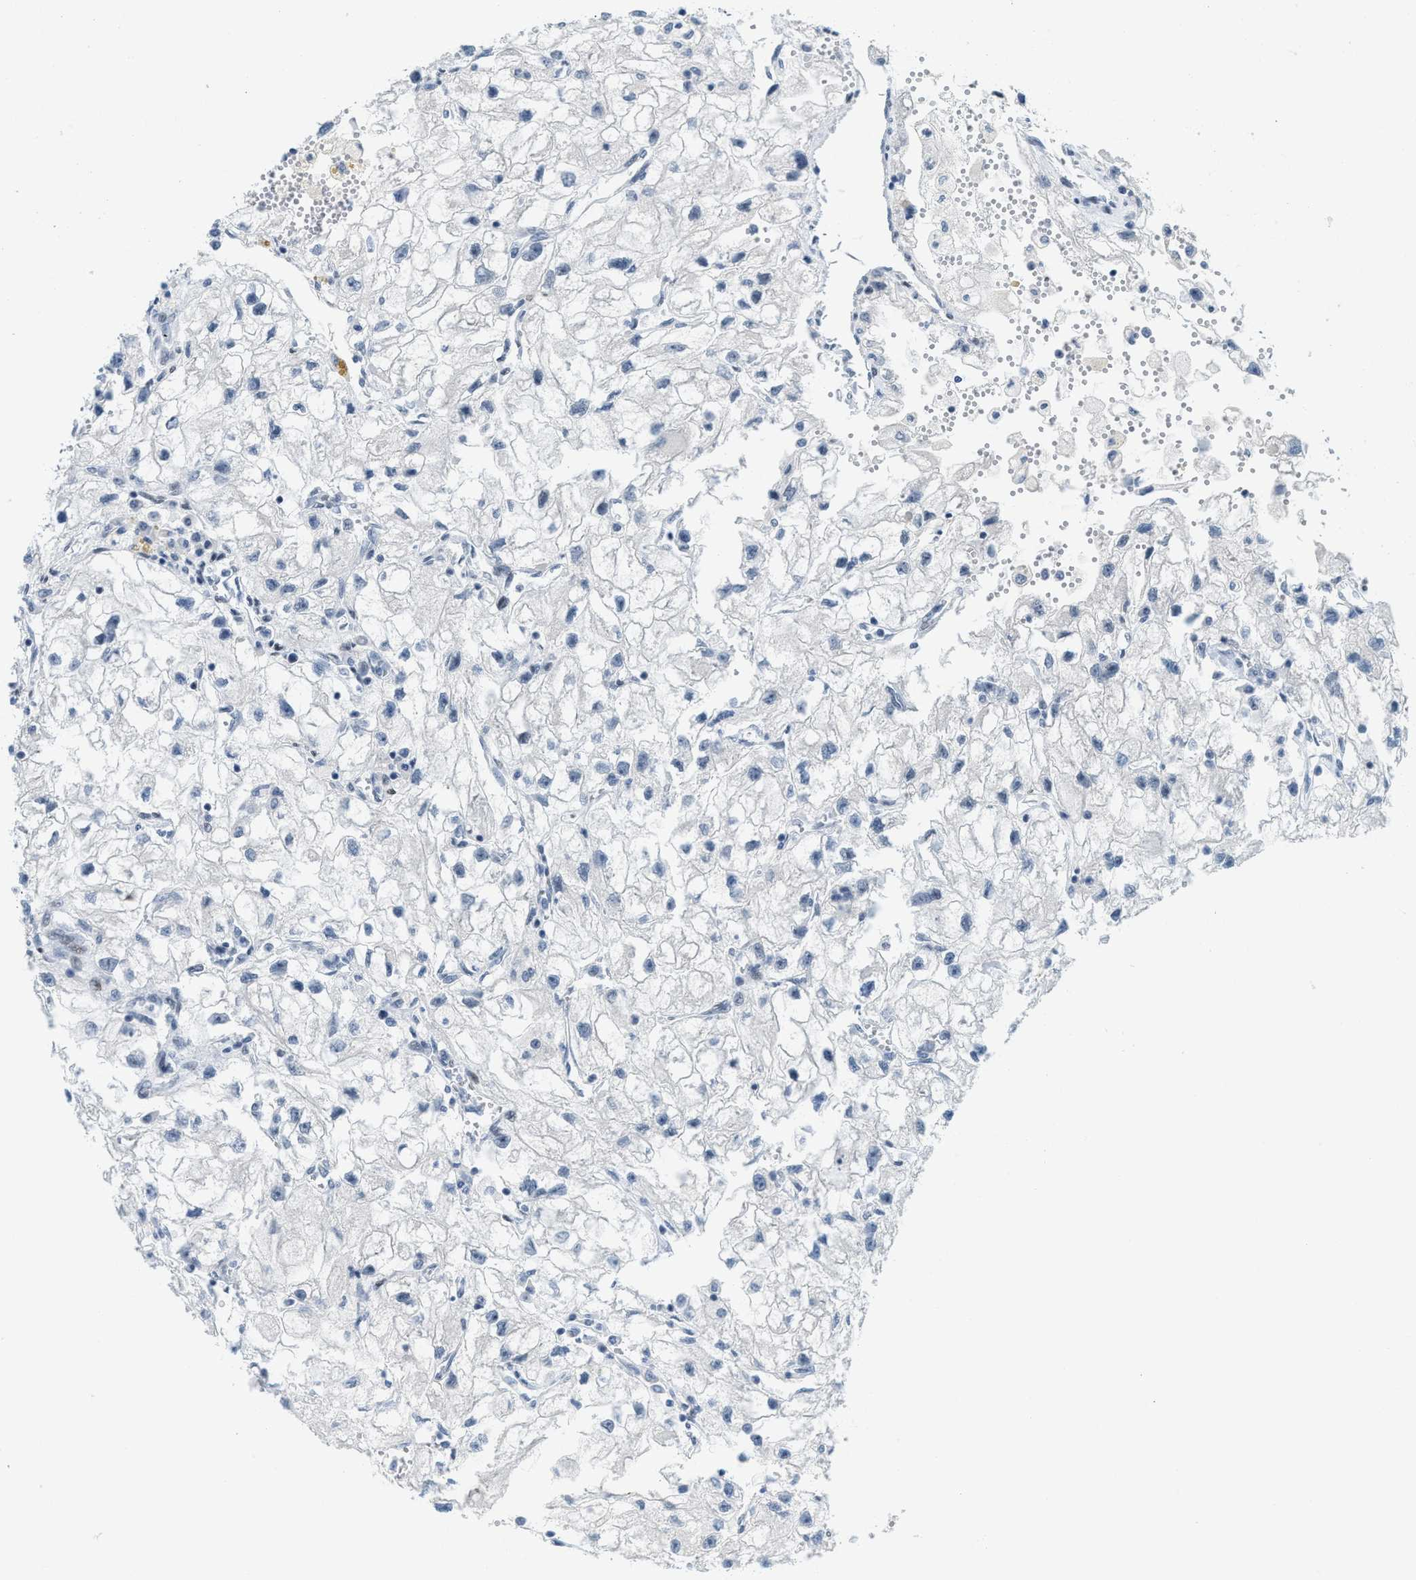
{"staining": {"intensity": "negative", "quantity": "none", "location": "none"}, "tissue": "renal cancer", "cell_type": "Tumor cells", "image_type": "cancer", "snomed": [{"axis": "morphology", "description": "Adenocarcinoma, NOS"}, {"axis": "topography", "description": "Kidney"}], "caption": "This is a image of IHC staining of renal adenocarcinoma, which shows no expression in tumor cells.", "gene": "PBX1", "patient": {"sex": "female", "age": 70}}